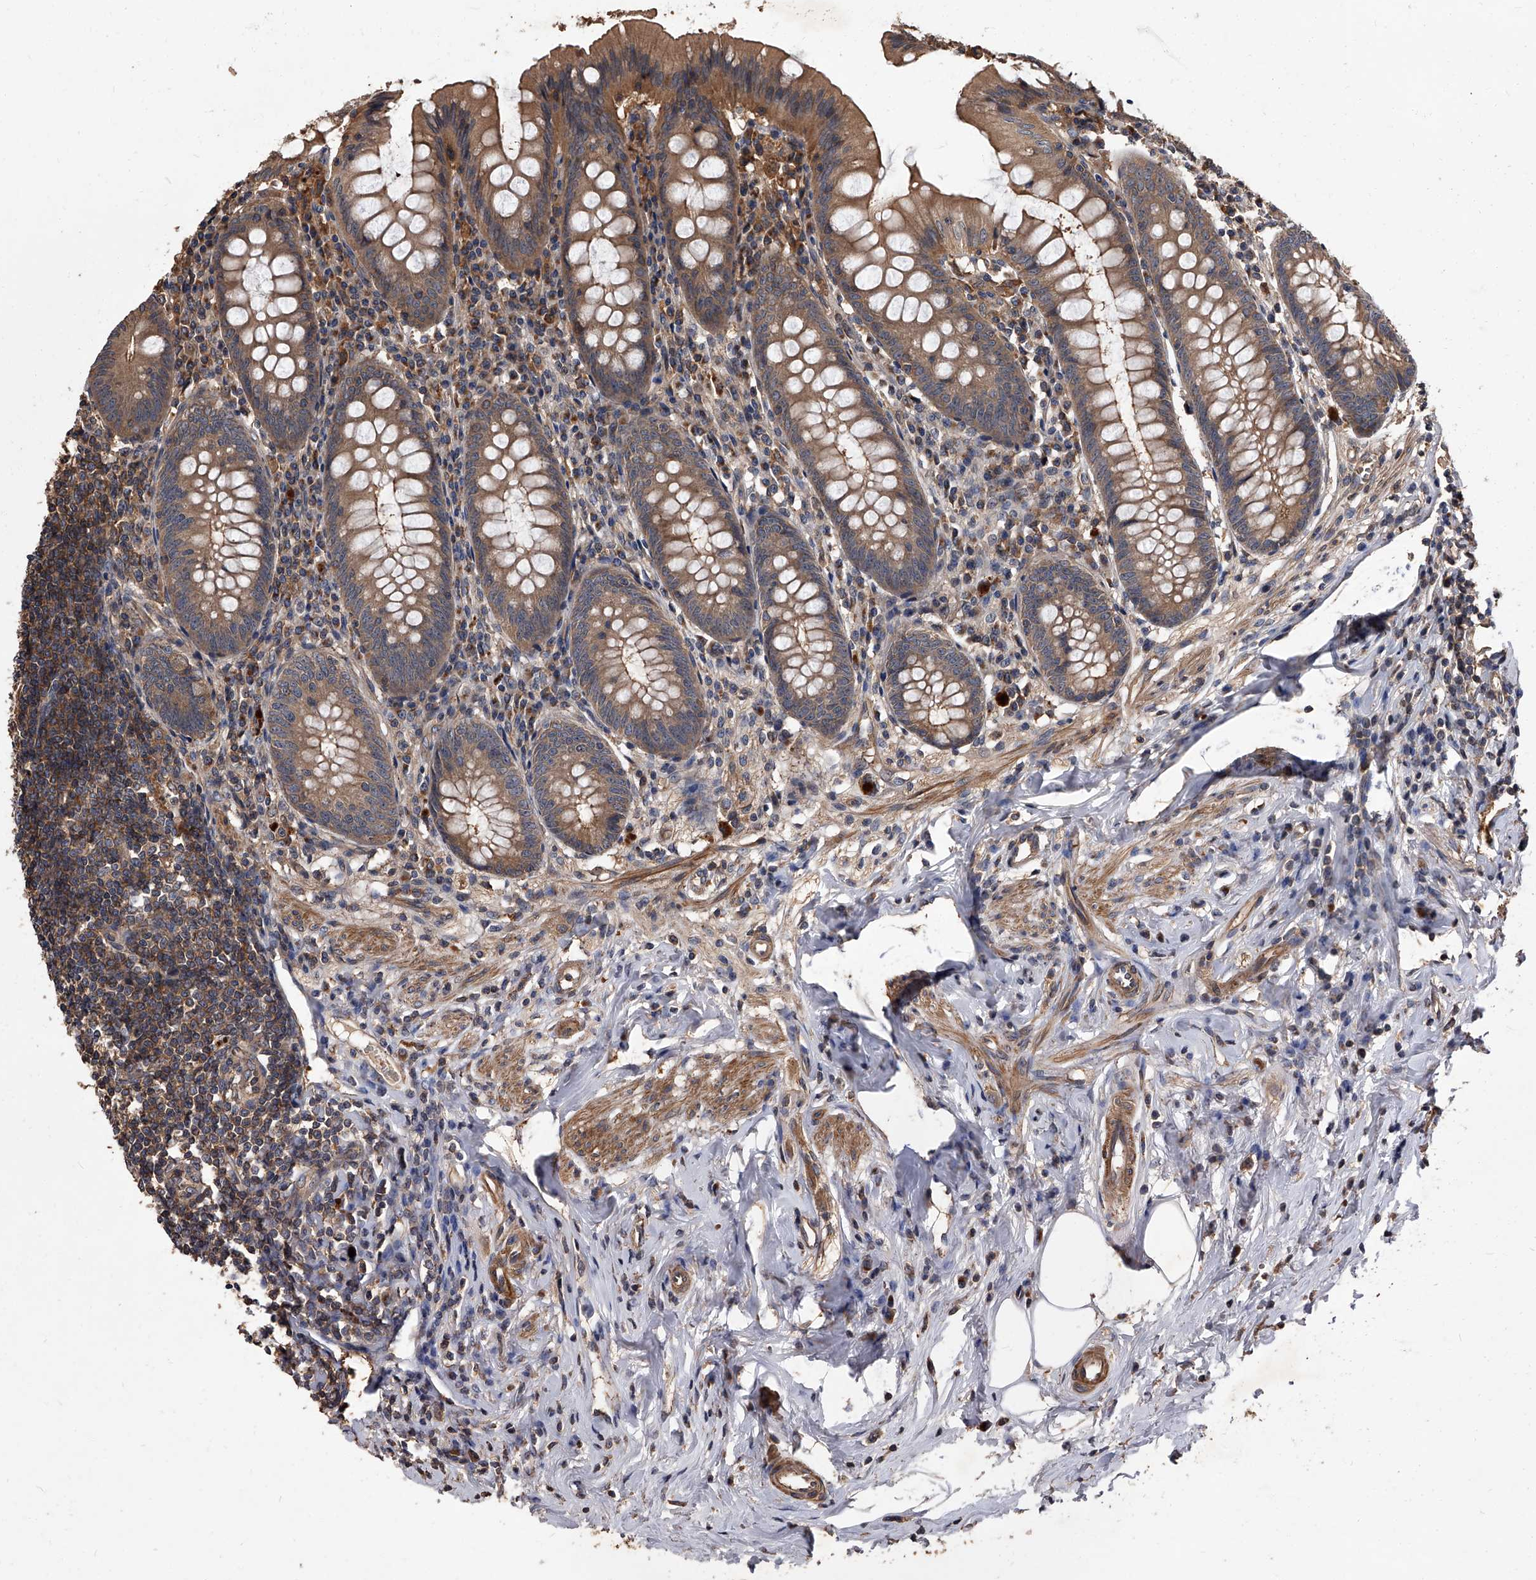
{"staining": {"intensity": "moderate", "quantity": ">75%", "location": "cytoplasmic/membranous"}, "tissue": "appendix", "cell_type": "Glandular cells", "image_type": "normal", "snomed": [{"axis": "morphology", "description": "Normal tissue, NOS"}, {"axis": "topography", "description": "Appendix"}], "caption": "A high-resolution histopathology image shows IHC staining of normal appendix, which demonstrates moderate cytoplasmic/membranous expression in about >75% of glandular cells. (Brightfield microscopy of DAB IHC at high magnification).", "gene": "STK36", "patient": {"sex": "female", "age": 54}}